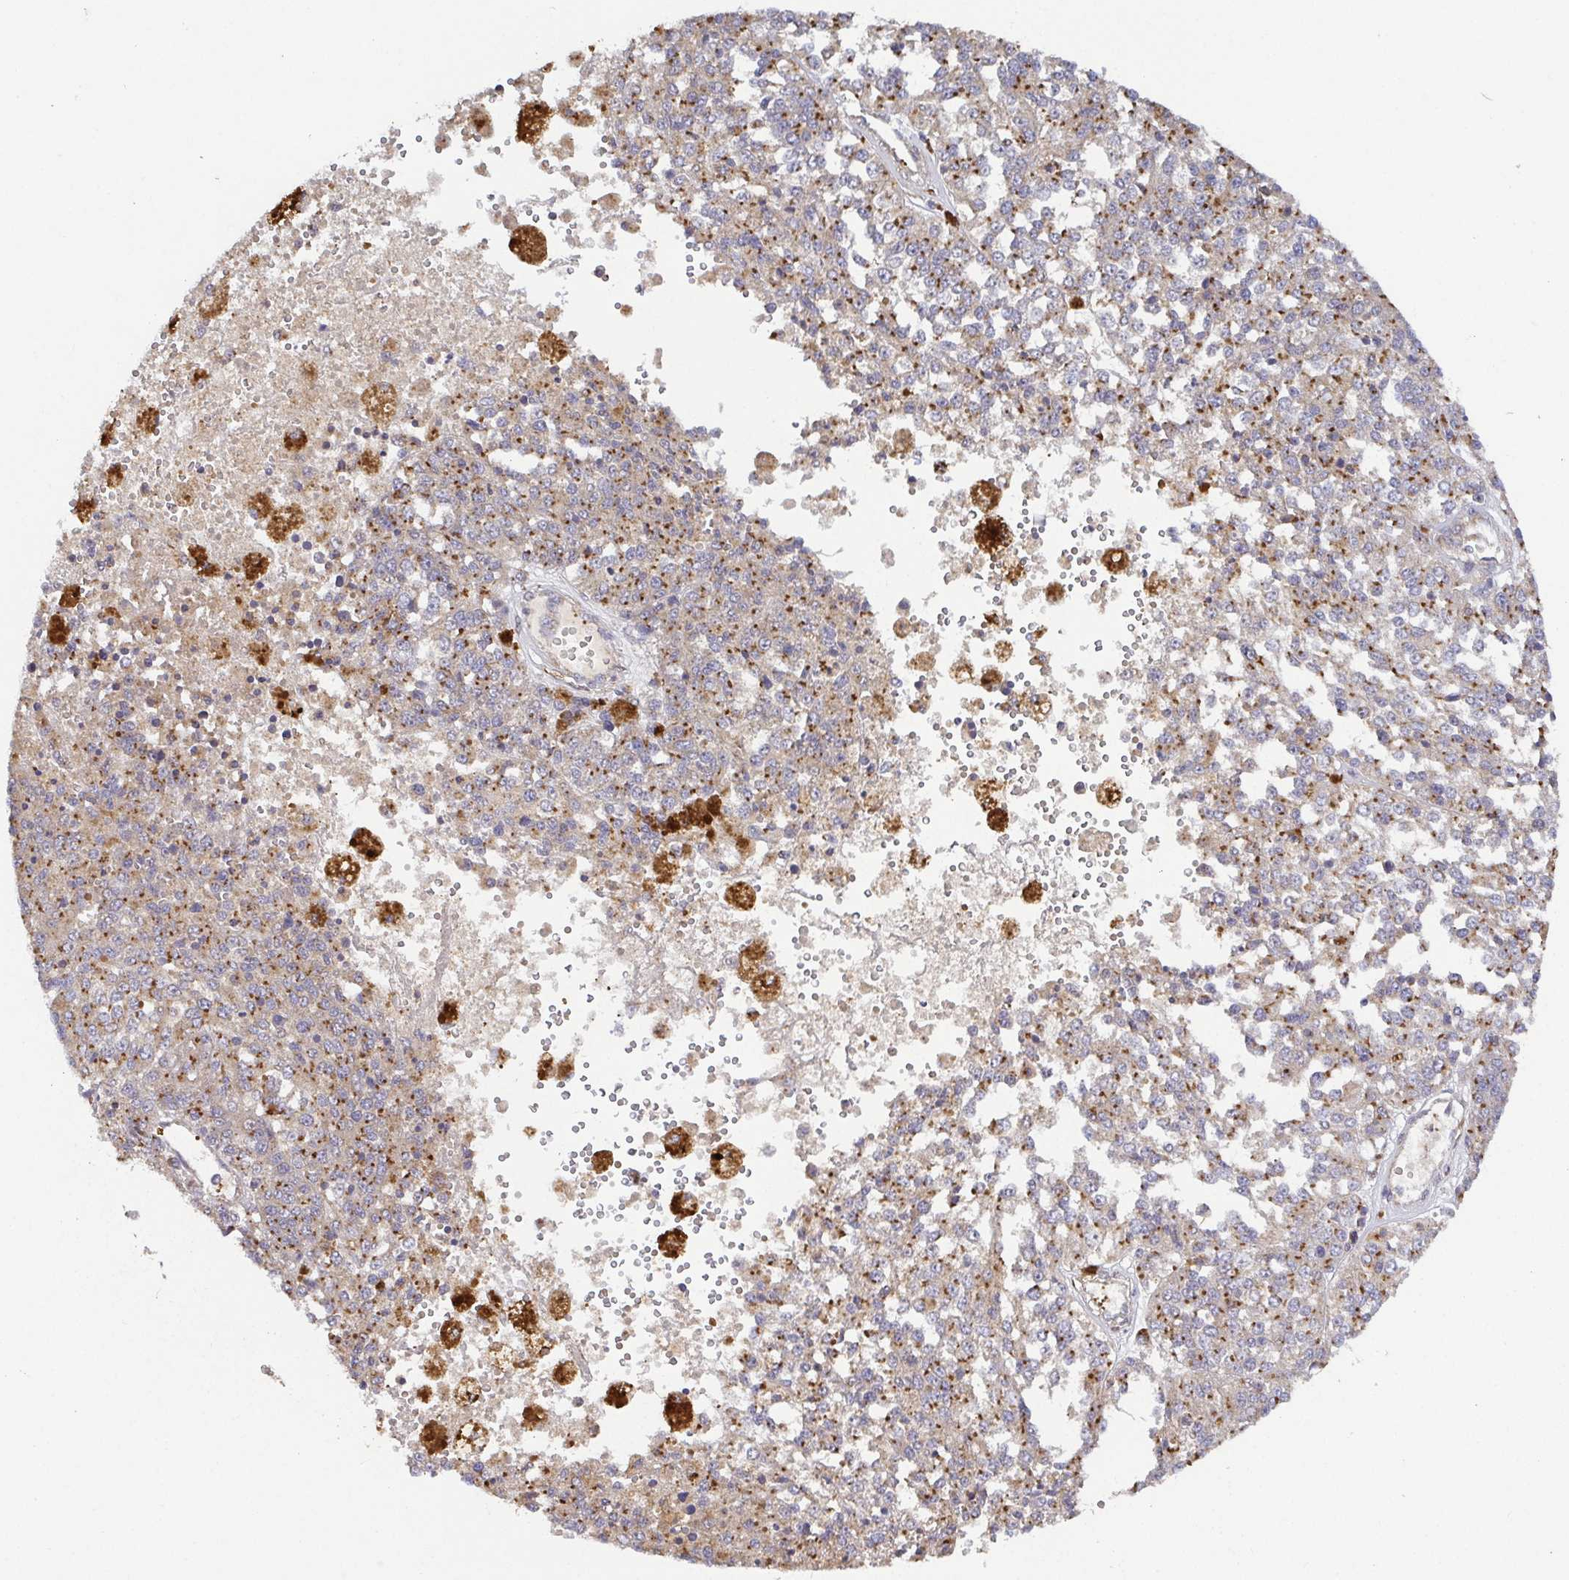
{"staining": {"intensity": "moderate", "quantity": ">75%", "location": "cytoplasmic/membranous"}, "tissue": "melanoma", "cell_type": "Tumor cells", "image_type": "cancer", "snomed": [{"axis": "morphology", "description": "Malignant melanoma, Metastatic site"}, {"axis": "topography", "description": "Lymph node"}], "caption": "Malignant melanoma (metastatic site) tissue displays moderate cytoplasmic/membranous positivity in approximately >75% of tumor cells (DAB IHC, brown staining for protein, blue staining for nuclei).", "gene": "TM9SF4", "patient": {"sex": "female", "age": 64}}